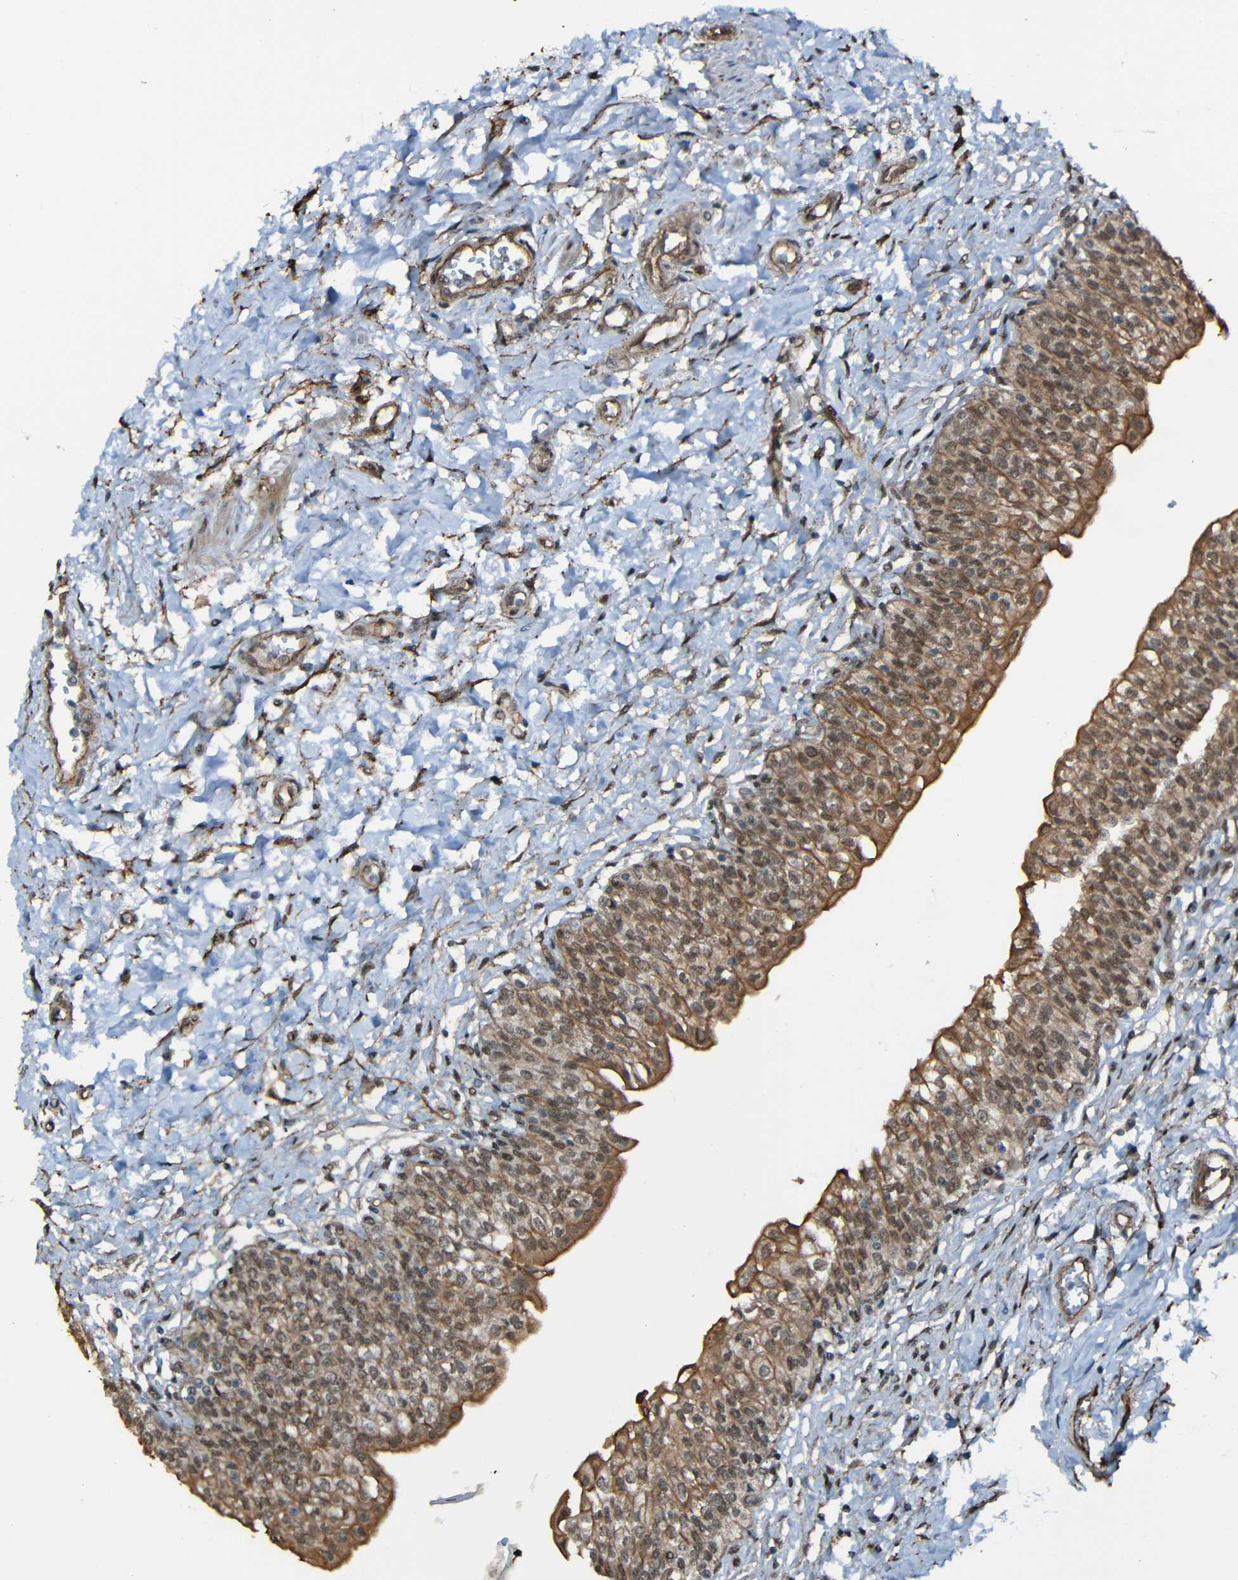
{"staining": {"intensity": "moderate", "quantity": ">75%", "location": "cytoplasmic/membranous"}, "tissue": "urinary bladder", "cell_type": "Urothelial cells", "image_type": "normal", "snomed": [{"axis": "morphology", "description": "Normal tissue, NOS"}, {"axis": "topography", "description": "Urinary bladder"}], "caption": "Approximately >75% of urothelial cells in normal urinary bladder exhibit moderate cytoplasmic/membranous protein expression as visualized by brown immunohistochemical staining.", "gene": "LGR5", "patient": {"sex": "male", "age": 55}}